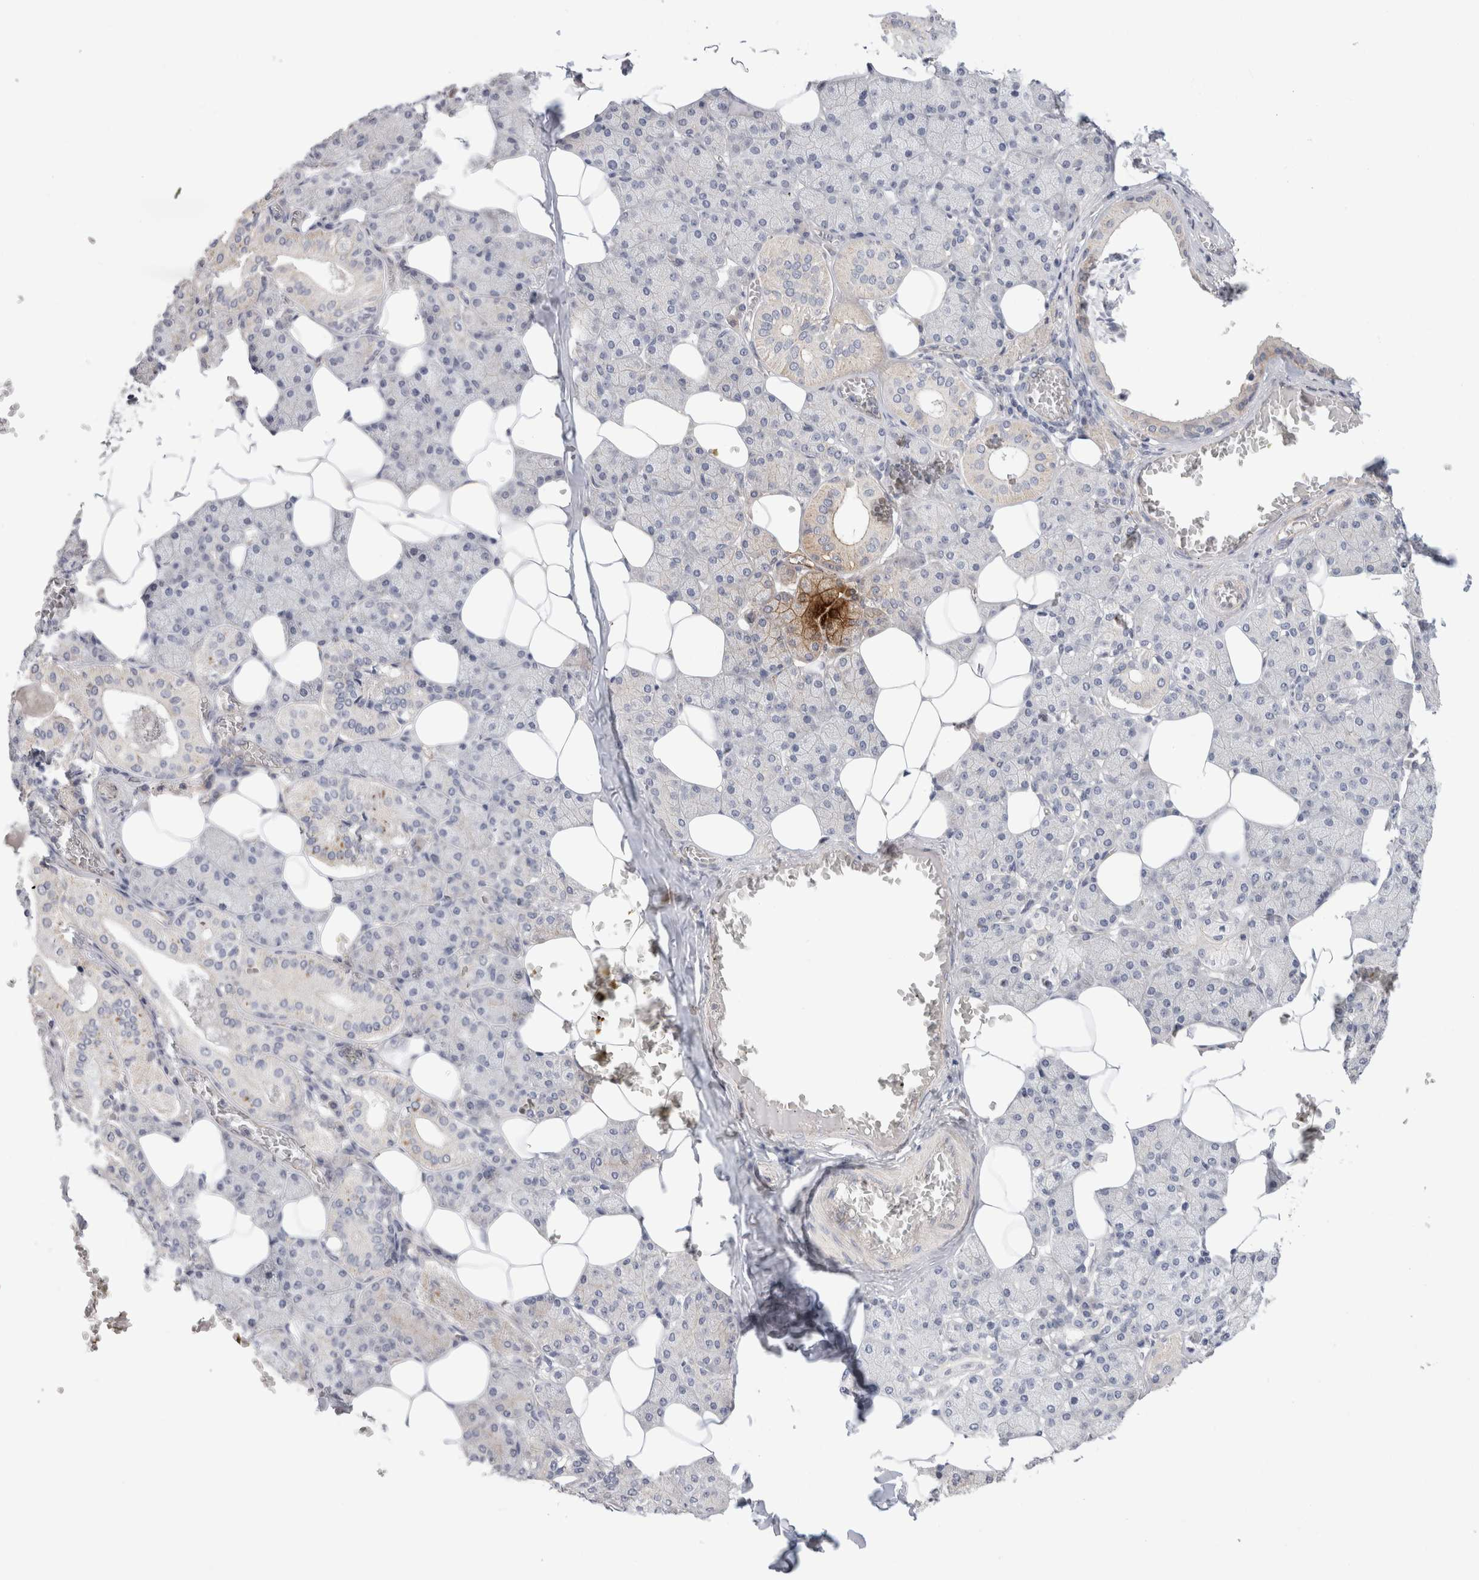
{"staining": {"intensity": "moderate", "quantity": "<25%", "location": "cytoplasmic/membranous"}, "tissue": "salivary gland", "cell_type": "Glandular cells", "image_type": "normal", "snomed": [{"axis": "morphology", "description": "Normal tissue, NOS"}, {"axis": "topography", "description": "Salivary gland"}], "caption": "DAB (3,3'-diaminobenzidine) immunohistochemical staining of benign human salivary gland demonstrates moderate cytoplasmic/membranous protein staining in approximately <25% of glandular cells.", "gene": "AFP", "patient": {"sex": "female", "age": 33}}